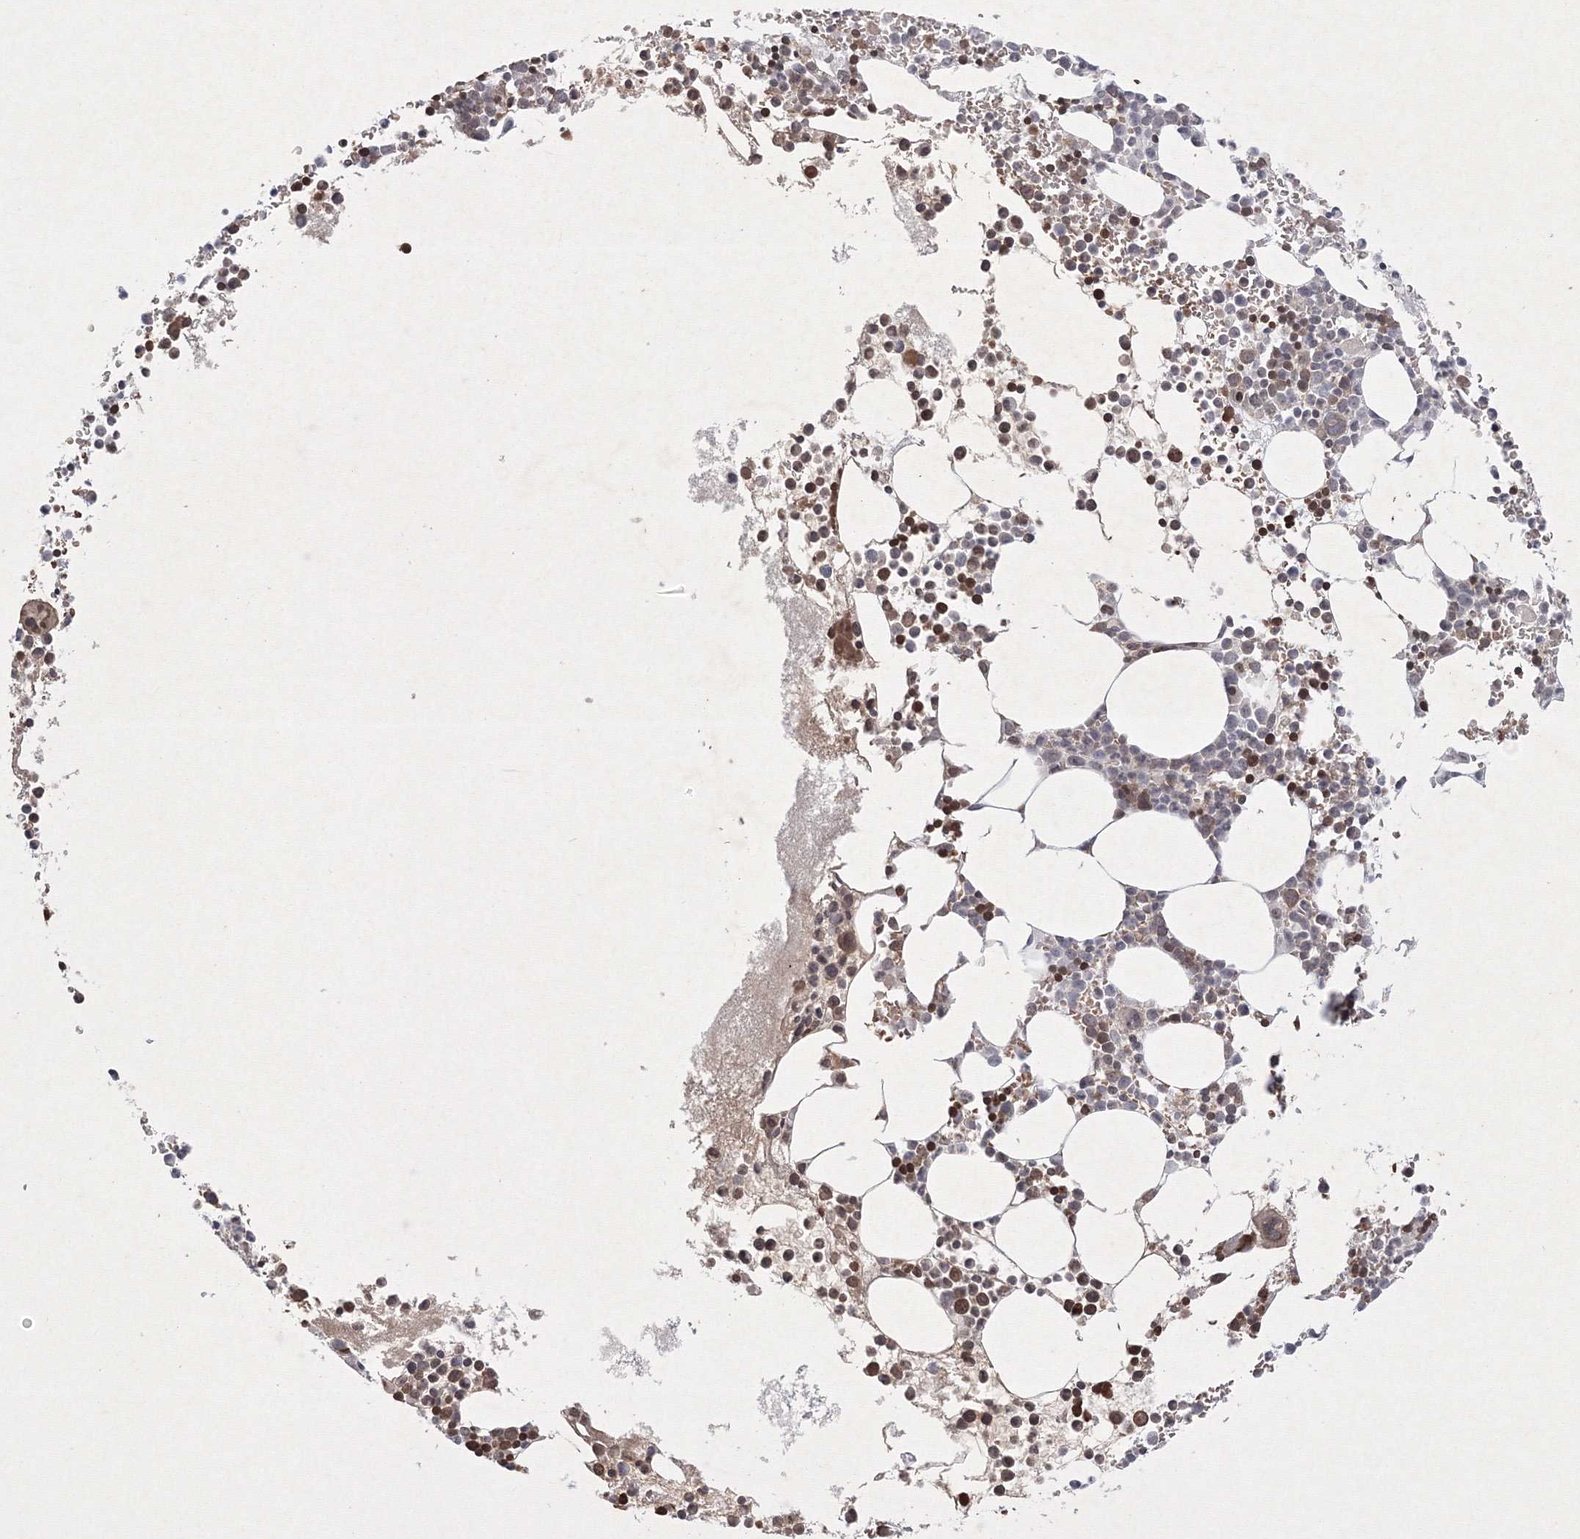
{"staining": {"intensity": "moderate", "quantity": "25%-75%", "location": "cytoplasmic/membranous"}, "tissue": "bone marrow", "cell_type": "Hematopoietic cells", "image_type": "normal", "snomed": [{"axis": "morphology", "description": "Normal tissue, NOS"}, {"axis": "topography", "description": "Bone marrow"}], "caption": "This image displays immunohistochemistry staining of normal bone marrow, with medium moderate cytoplasmic/membranous staining in about 25%-75% of hematopoietic cells.", "gene": "NXPE3", "patient": {"sex": "female", "age": 78}}